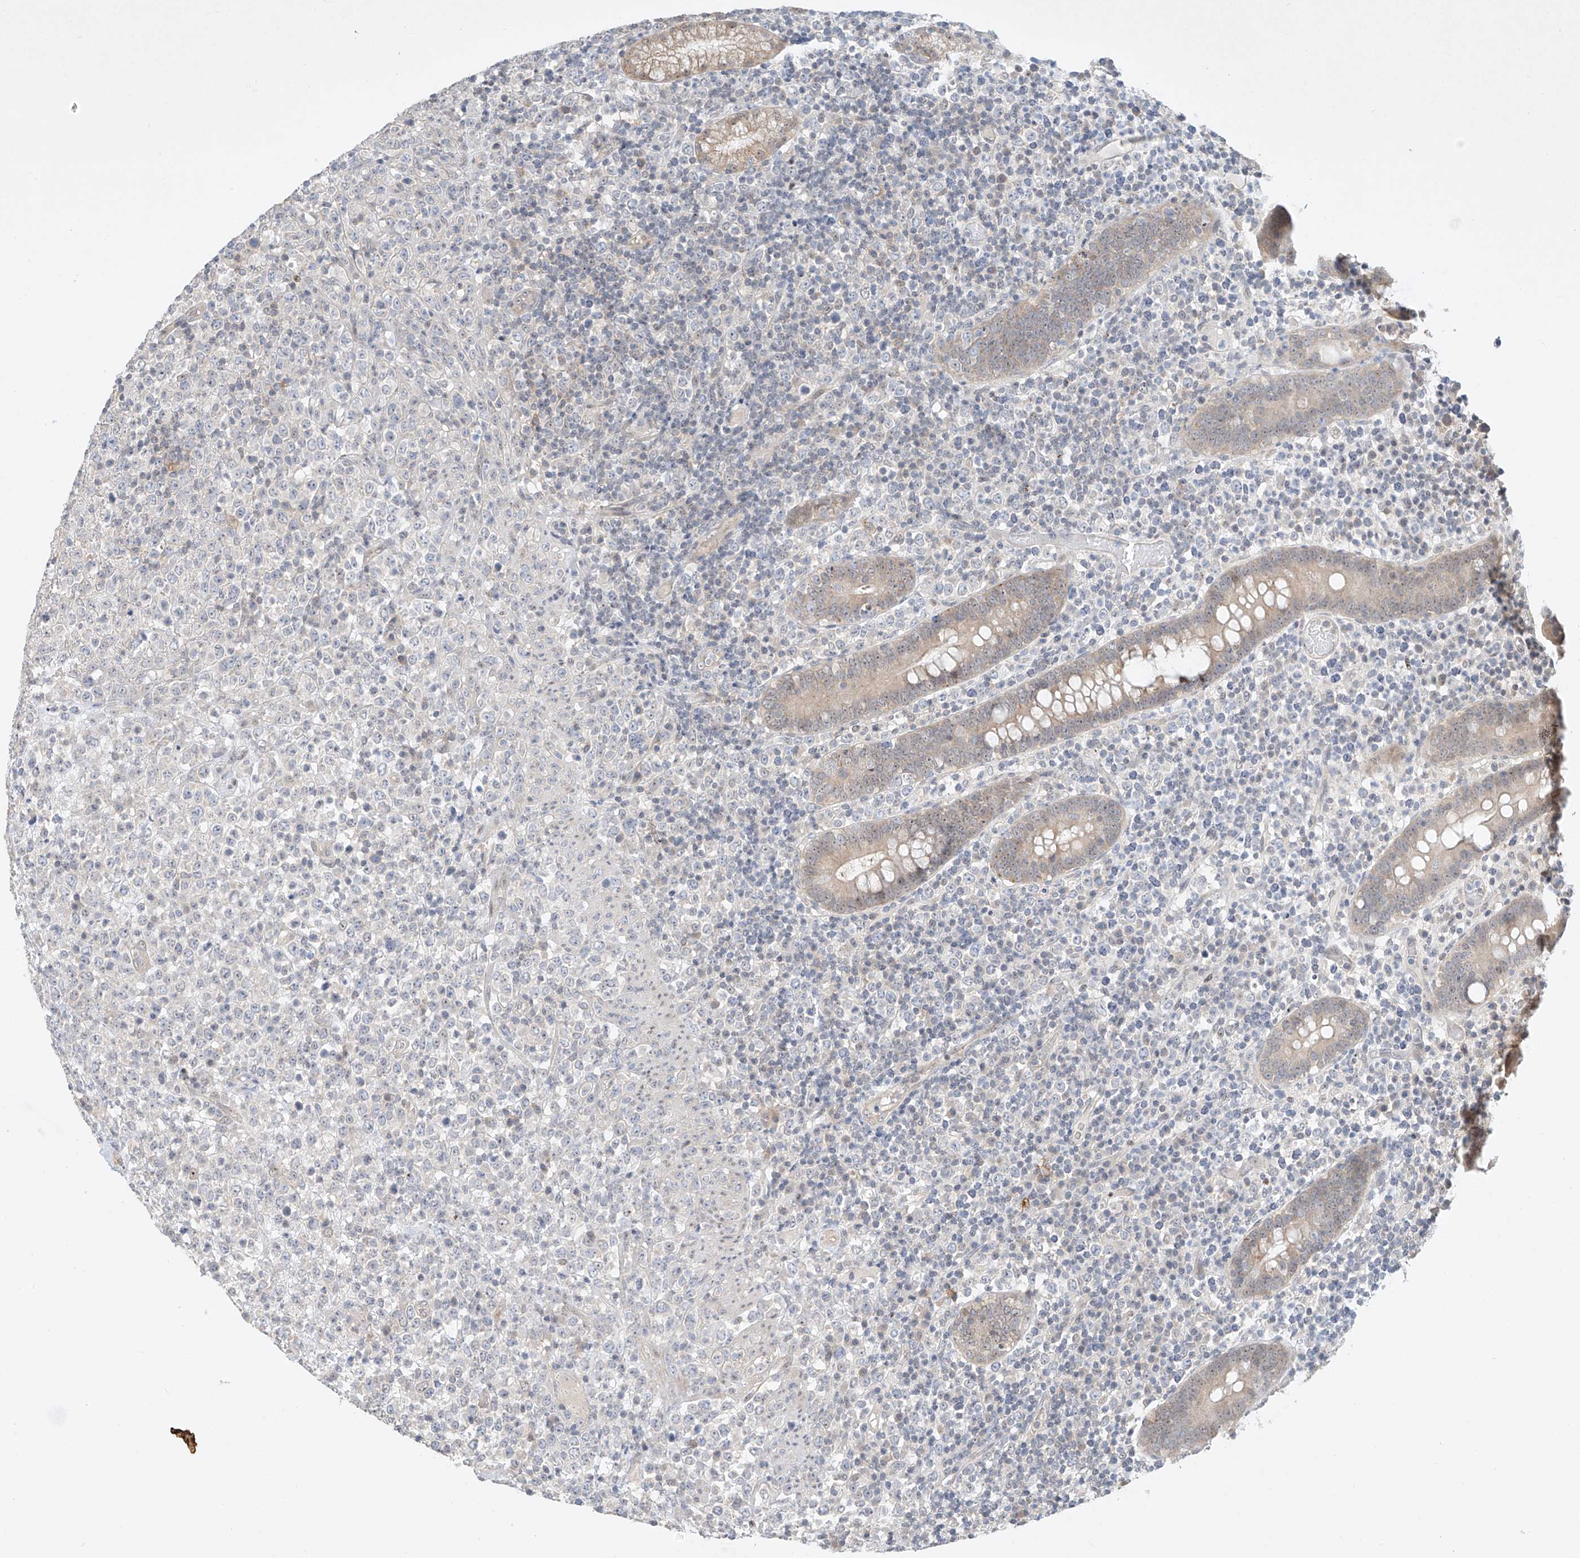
{"staining": {"intensity": "negative", "quantity": "none", "location": "none"}, "tissue": "lymphoma", "cell_type": "Tumor cells", "image_type": "cancer", "snomed": [{"axis": "morphology", "description": "Malignant lymphoma, non-Hodgkin's type, High grade"}, {"axis": "topography", "description": "Colon"}], "caption": "This histopathology image is of lymphoma stained with immunohistochemistry to label a protein in brown with the nuclei are counter-stained blue. There is no expression in tumor cells.", "gene": "TASP1", "patient": {"sex": "female", "age": 53}}